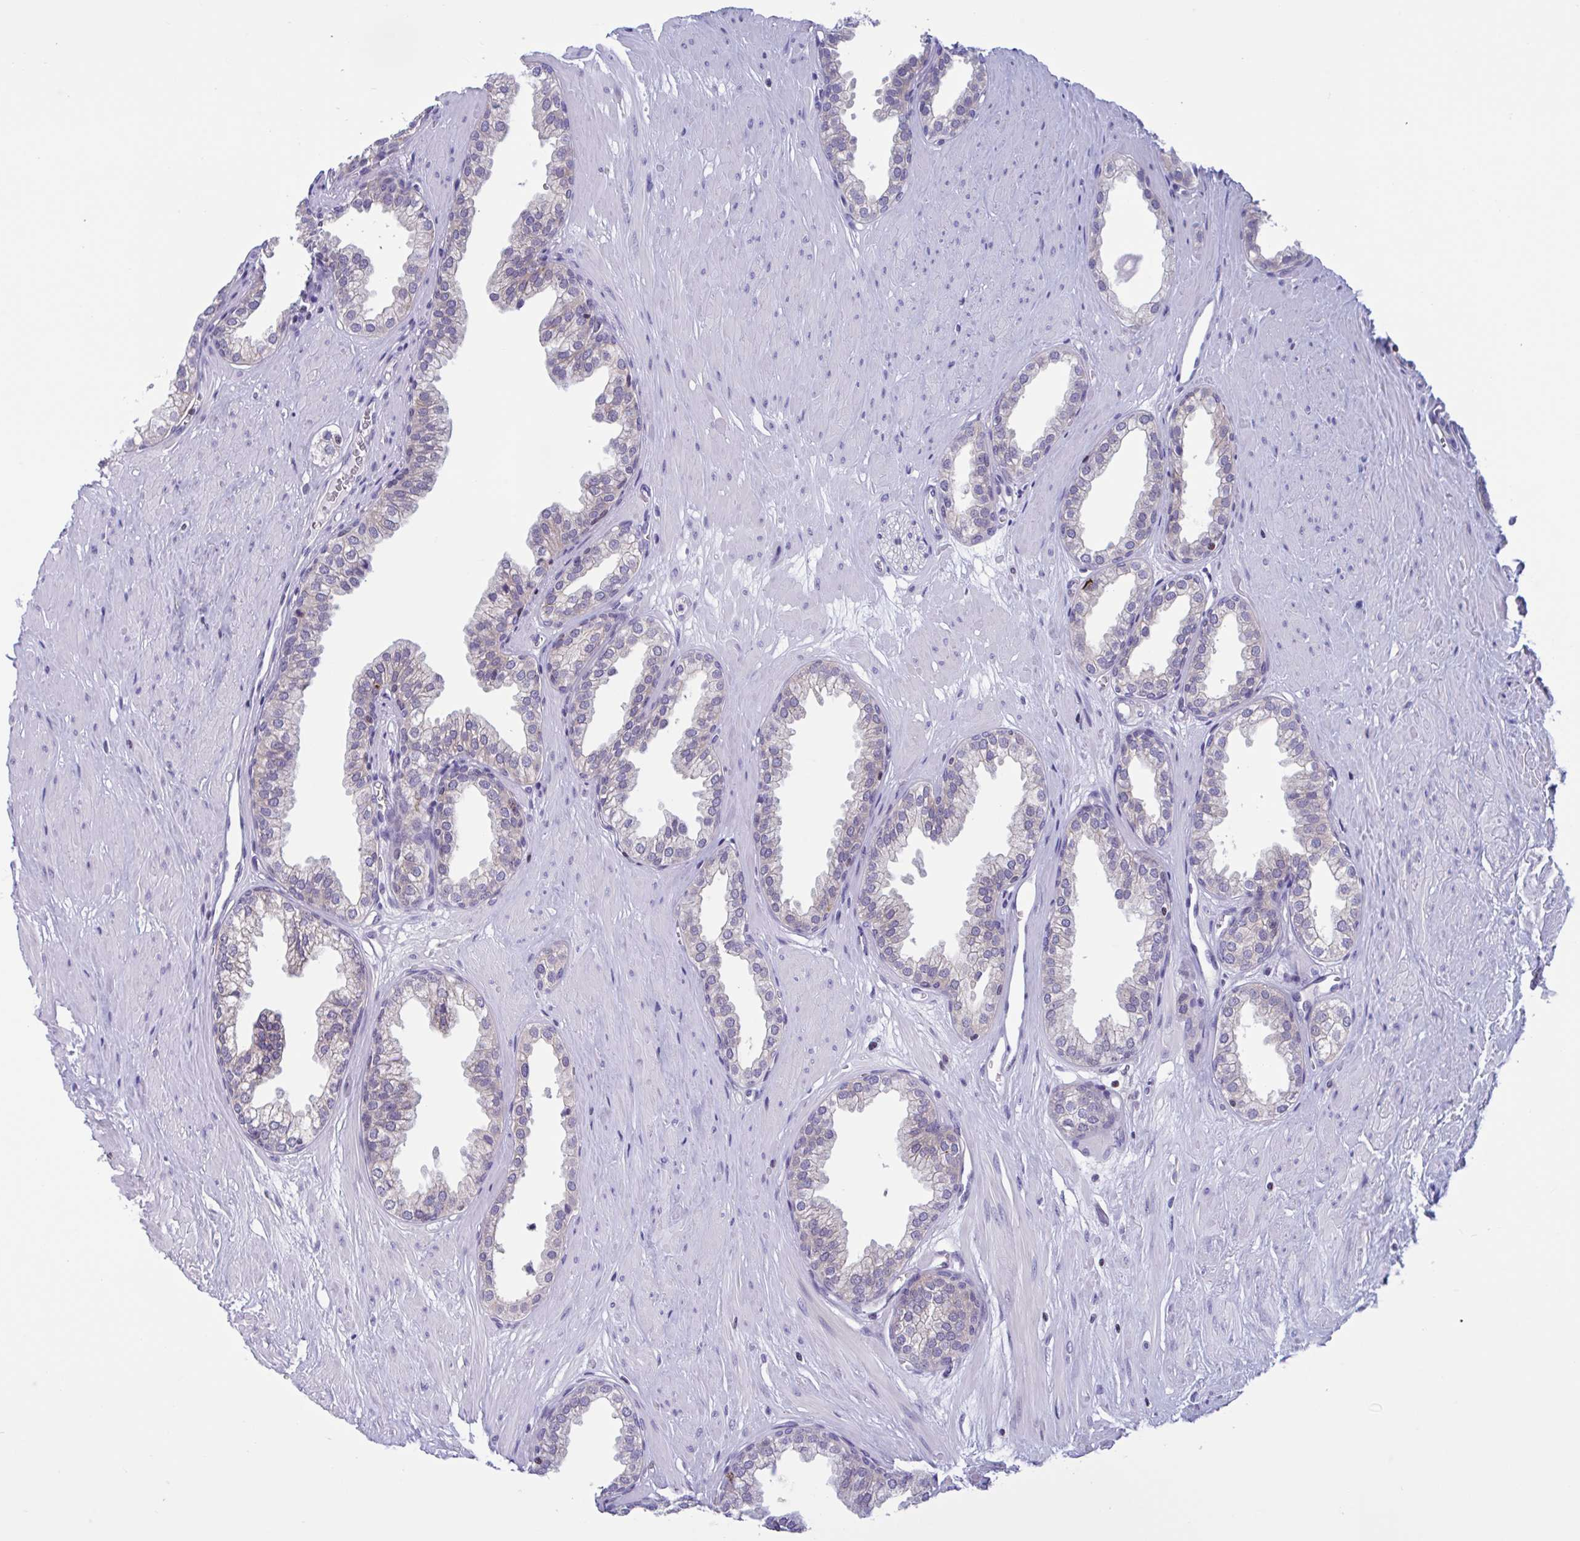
{"staining": {"intensity": "negative", "quantity": "none", "location": "none"}, "tissue": "prostate", "cell_type": "Glandular cells", "image_type": "normal", "snomed": [{"axis": "morphology", "description": "Normal tissue, NOS"}, {"axis": "topography", "description": "Prostate"}, {"axis": "topography", "description": "Peripheral nerve tissue"}], "caption": "This micrograph is of benign prostate stained with IHC to label a protein in brown with the nuclei are counter-stained blue. There is no positivity in glandular cells. (DAB IHC, high magnification).", "gene": "SNX11", "patient": {"sex": "male", "age": 55}}